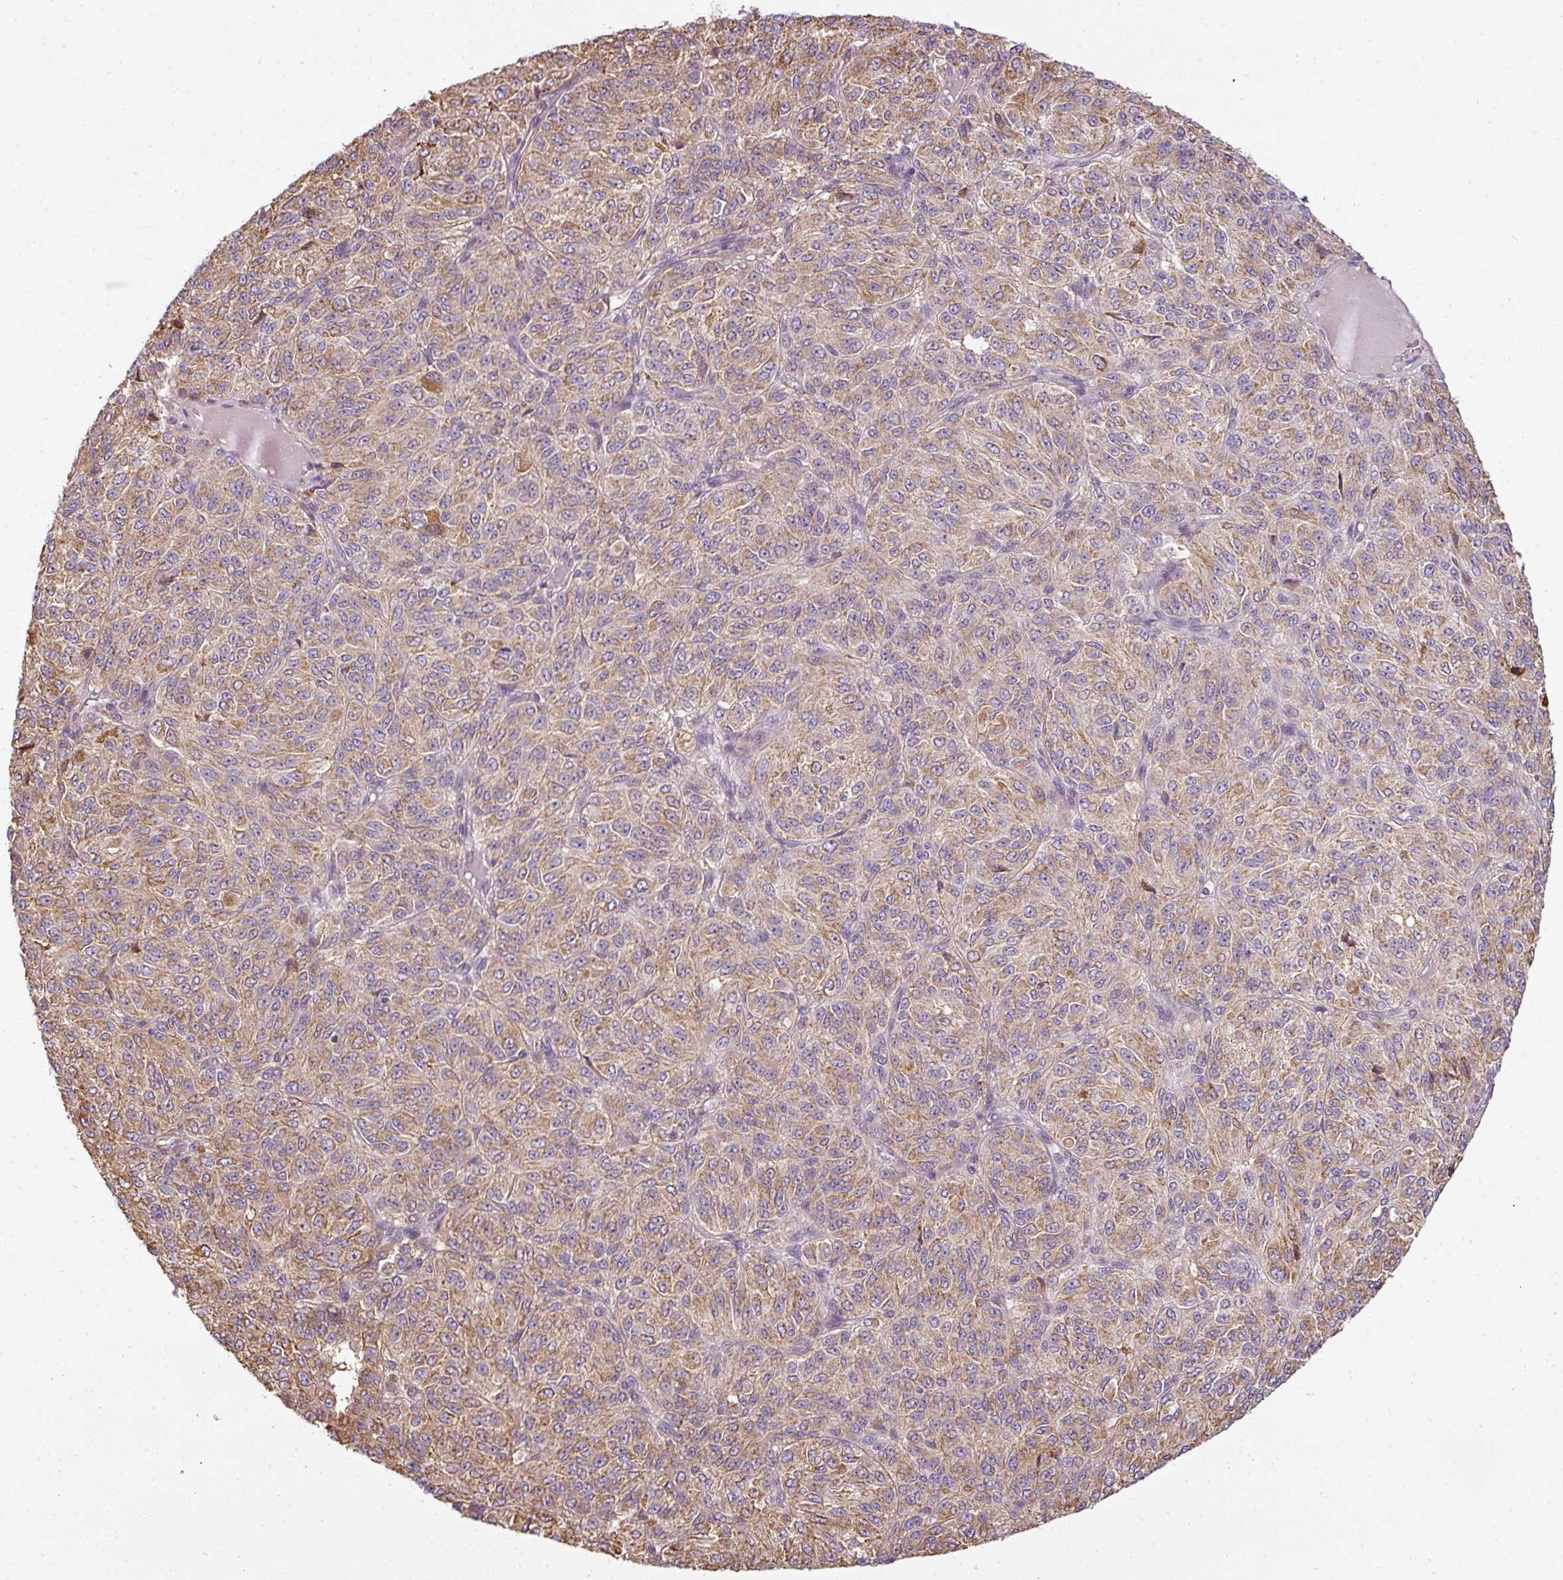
{"staining": {"intensity": "moderate", "quantity": ">75%", "location": "cytoplasmic/membranous"}, "tissue": "melanoma", "cell_type": "Tumor cells", "image_type": "cancer", "snomed": [{"axis": "morphology", "description": "Malignant melanoma, Metastatic site"}, {"axis": "topography", "description": "Brain"}], "caption": "Malignant melanoma (metastatic site) stained with a brown dye displays moderate cytoplasmic/membranous positive expression in about >75% of tumor cells.", "gene": "ANKRD18A", "patient": {"sex": "female", "age": 56}}